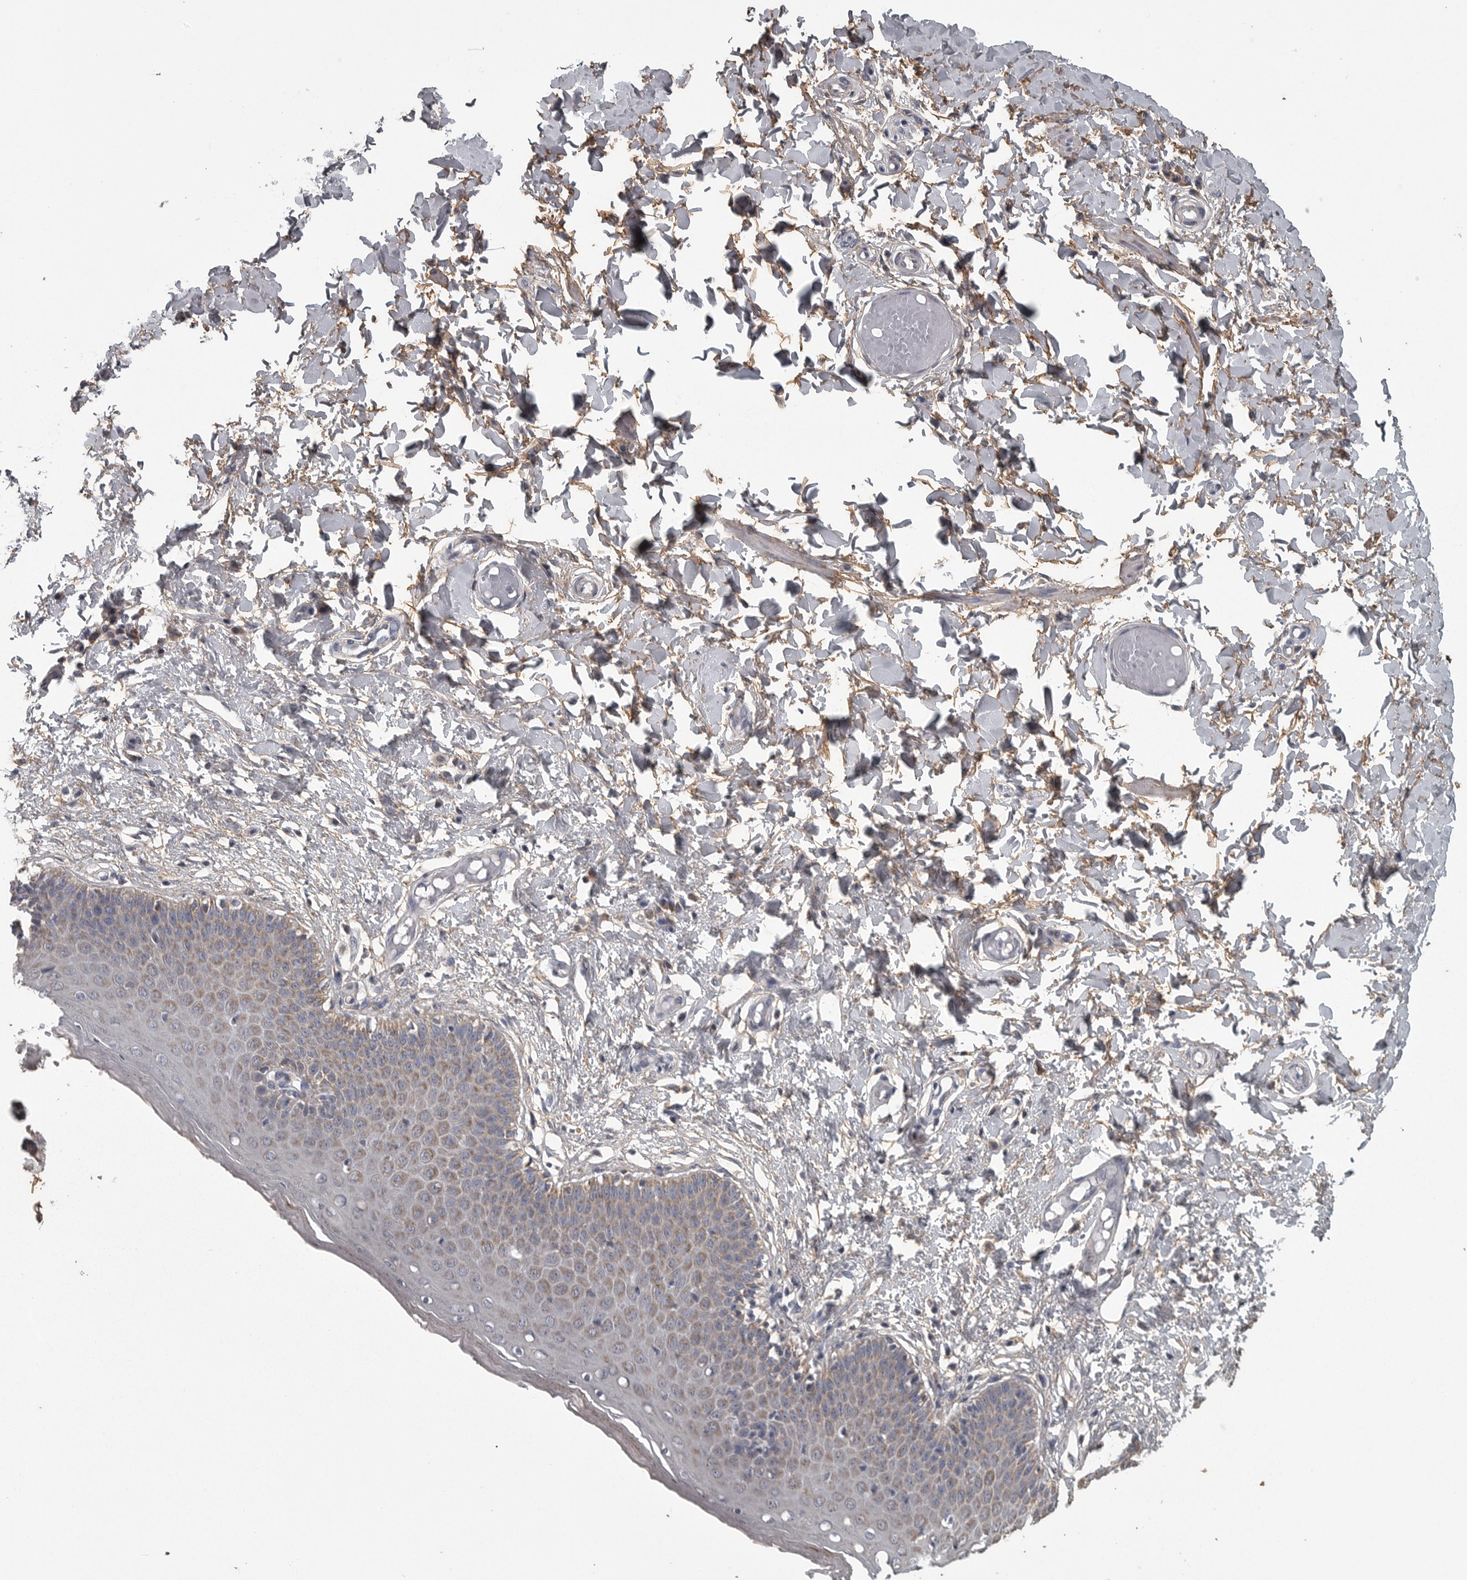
{"staining": {"intensity": "weak", "quantity": "25%-75%", "location": "cytoplasmic/membranous"}, "tissue": "skin", "cell_type": "Epidermal cells", "image_type": "normal", "snomed": [{"axis": "morphology", "description": "Normal tissue, NOS"}, {"axis": "topography", "description": "Vulva"}], "caption": "Protein staining of normal skin exhibits weak cytoplasmic/membranous staining in approximately 25%-75% of epidermal cells.", "gene": "FRK", "patient": {"sex": "female", "age": 66}}